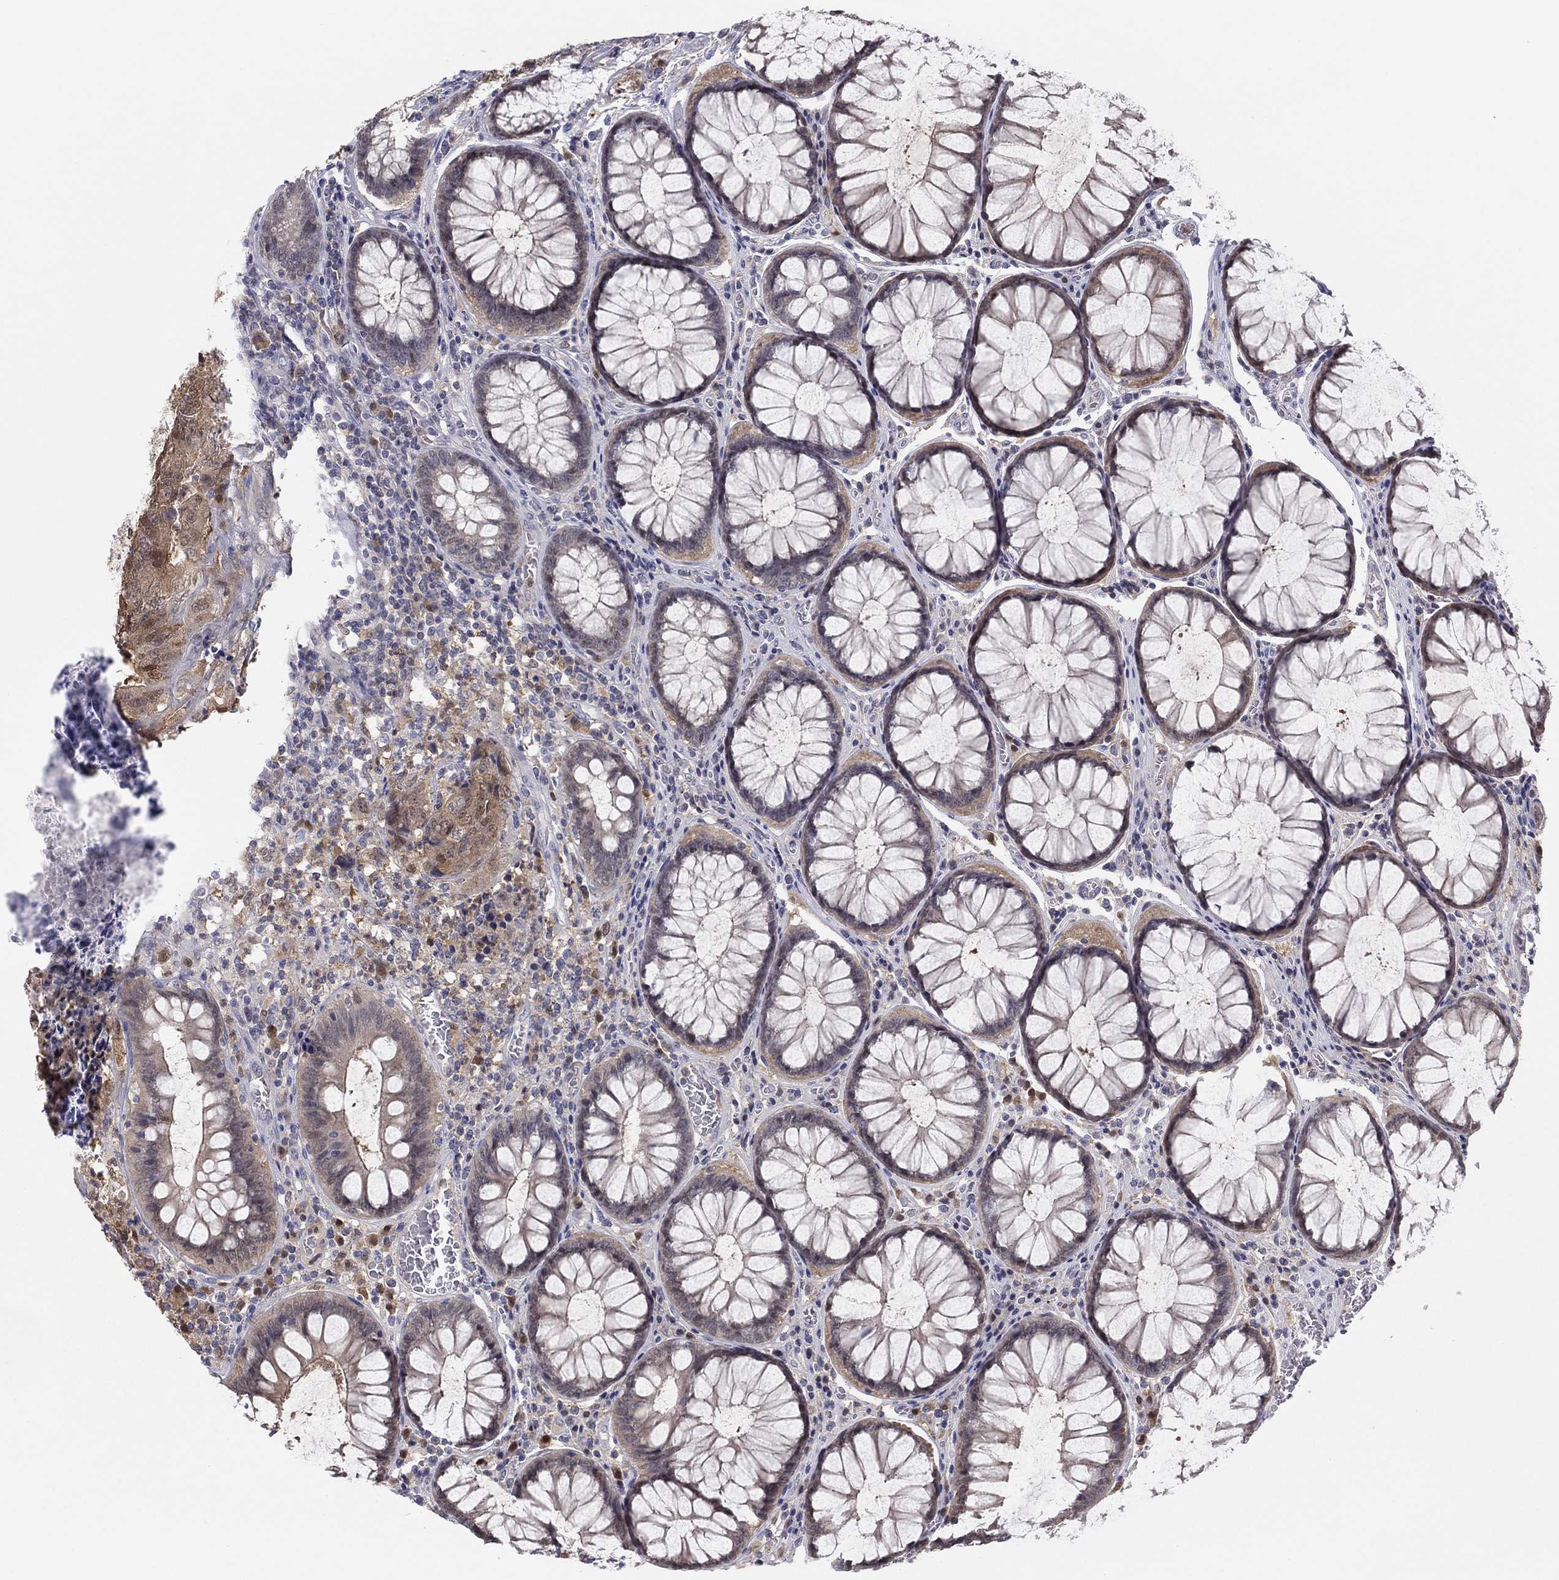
{"staining": {"intensity": "weak", "quantity": ">75%", "location": "cytoplasmic/membranous,nuclear"}, "tissue": "colorectal cancer", "cell_type": "Tumor cells", "image_type": "cancer", "snomed": [{"axis": "morphology", "description": "Adenocarcinoma, NOS"}, {"axis": "topography", "description": "Colon"}], "caption": "High-power microscopy captured an immunohistochemistry (IHC) micrograph of colorectal cancer (adenocarcinoma), revealing weak cytoplasmic/membranous and nuclear expression in about >75% of tumor cells. (DAB IHC with brightfield microscopy, high magnification).", "gene": "PDXK", "patient": {"sex": "female", "age": 48}}